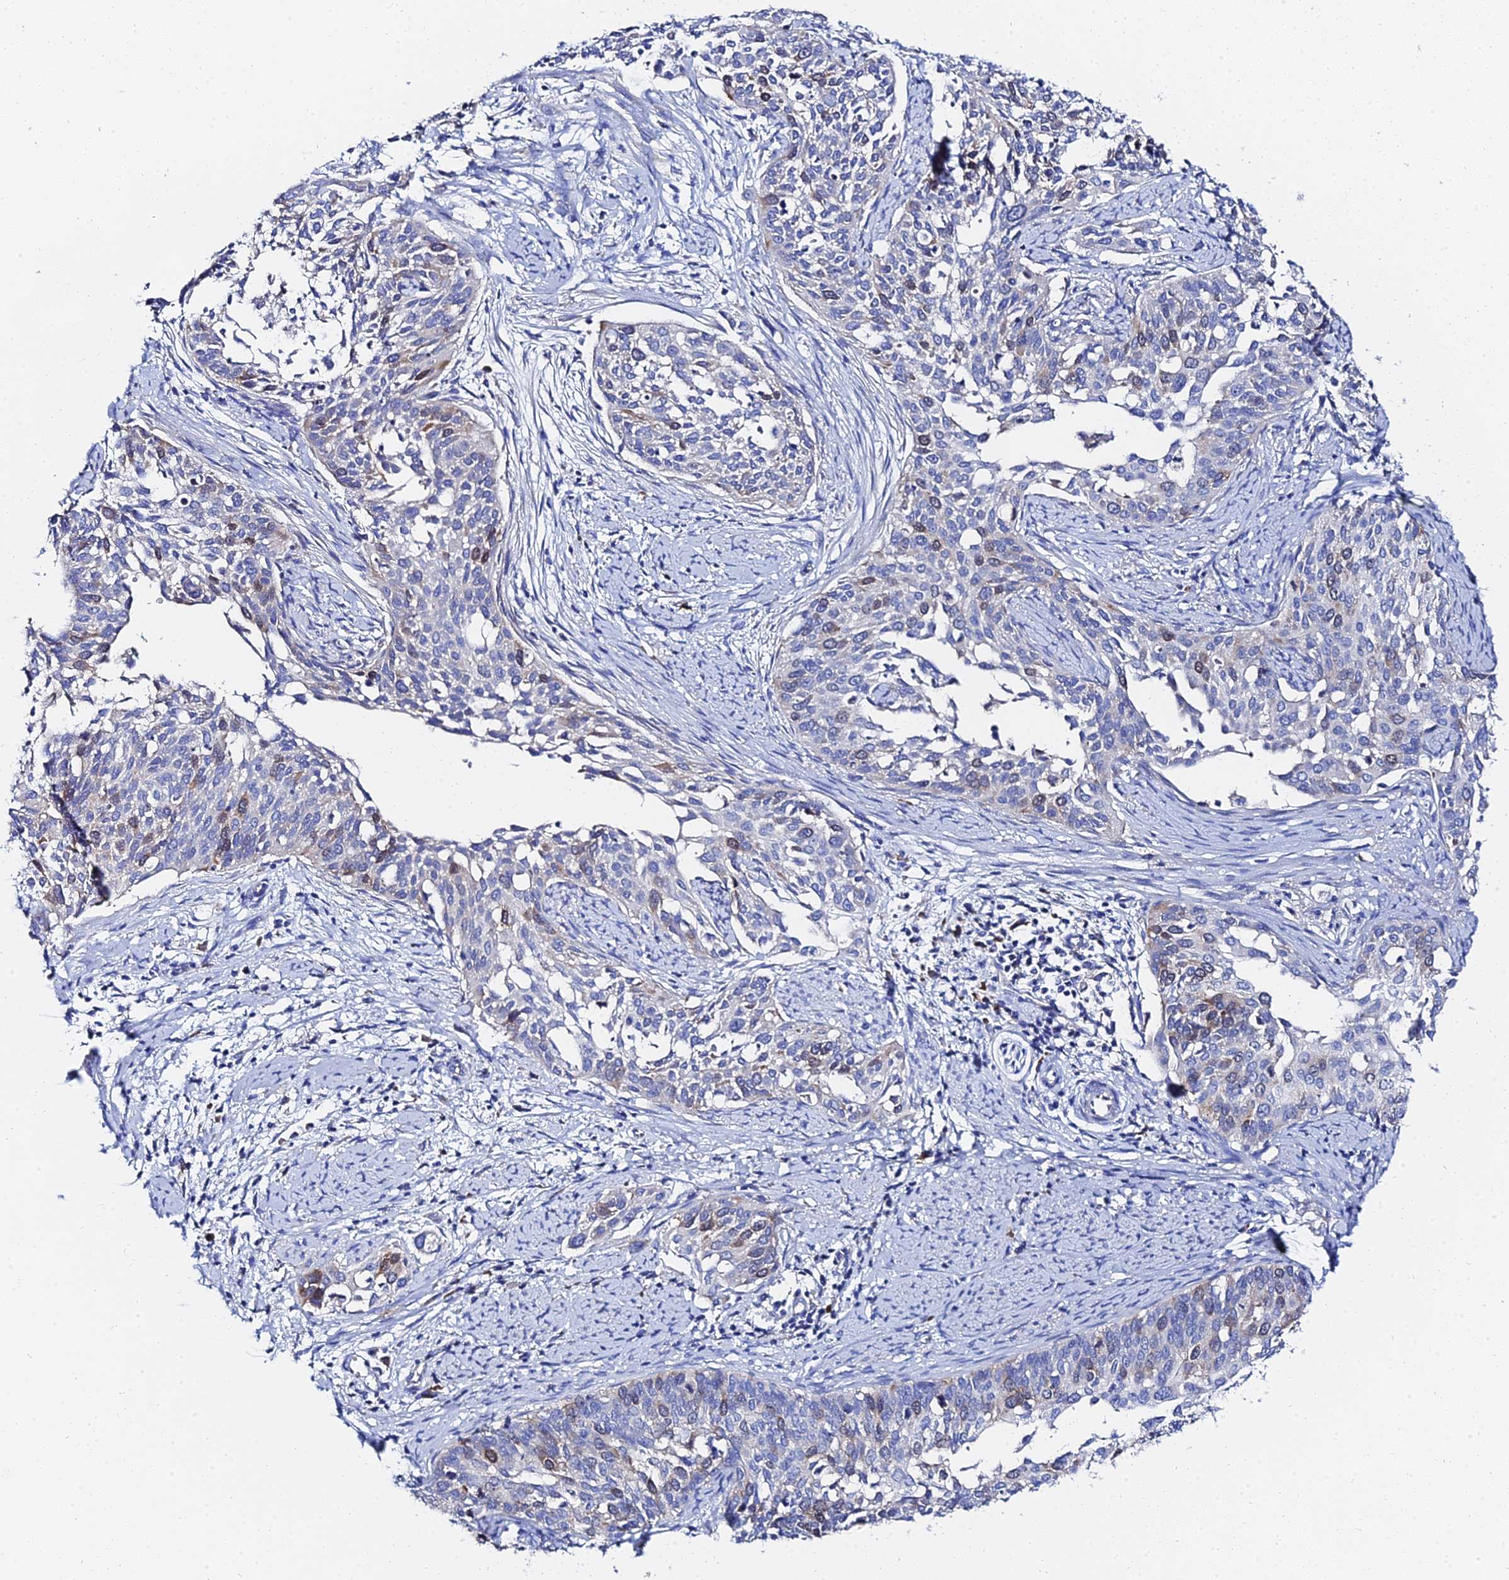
{"staining": {"intensity": "moderate", "quantity": "<25%", "location": "cytoplasmic/membranous"}, "tissue": "cervical cancer", "cell_type": "Tumor cells", "image_type": "cancer", "snomed": [{"axis": "morphology", "description": "Squamous cell carcinoma, NOS"}, {"axis": "topography", "description": "Cervix"}], "caption": "This is an image of IHC staining of cervical cancer, which shows moderate expression in the cytoplasmic/membranous of tumor cells.", "gene": "PTTG1", "patient": {"sex": "female", "age": 44}}